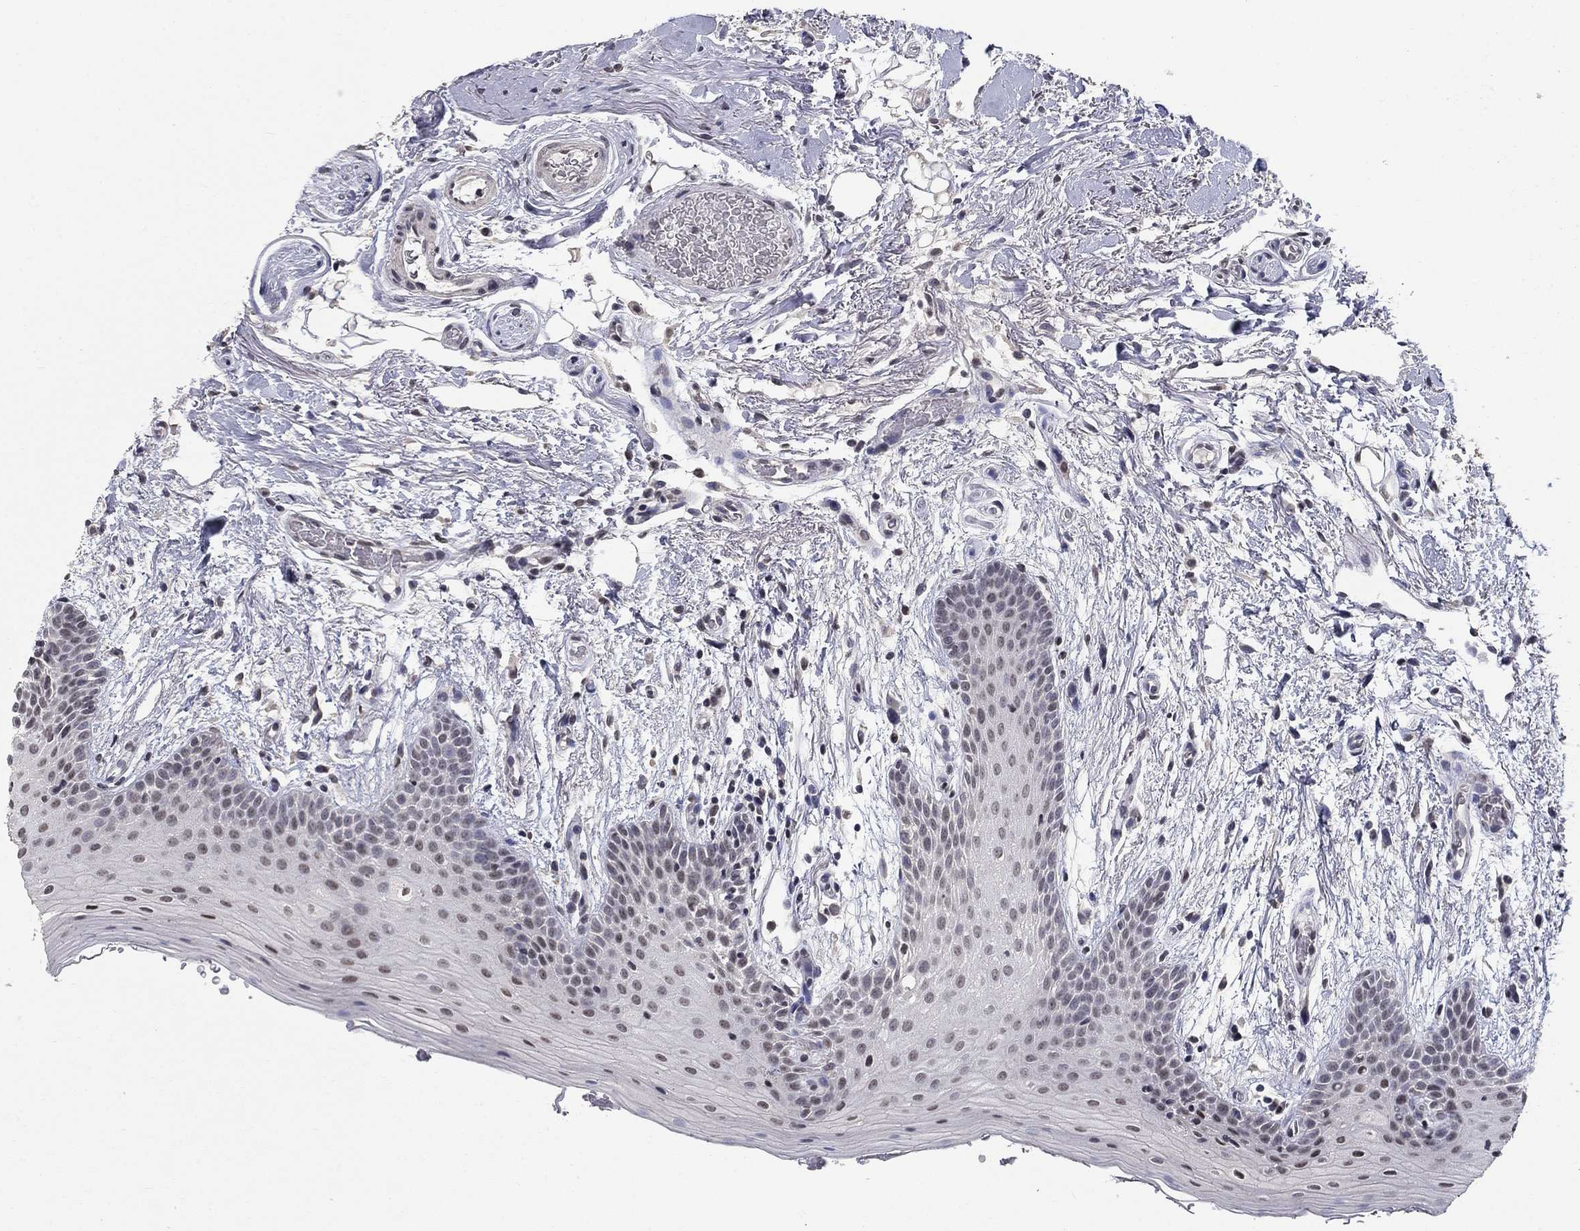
{"staining": {"intensity": "negative", "quantity": "none", "location": "none"}, "tissue": "oral mucosa", "cell_type": "Squamous epithelial cells", "image_type": "normal", "snomed": [{"axis": "morphology", "description": "Normal tissue, NOS"}, {"axis": "topography", "description": "Oral tissue"}, {"axis": "topography", "description": "Tounge, NOS"}], "caption": "Immunohistochemistry (IHC) histopathology image of benign human oral mucosa stained for a protein (brown), which displays no positivity in squamous epithelial cells. (DAB immunohistochemistry (IHC) visualized using brightfield microscopy, high magnification).", "gene": "SPATA33", "patient": {"sex": "female", "age": 86}}